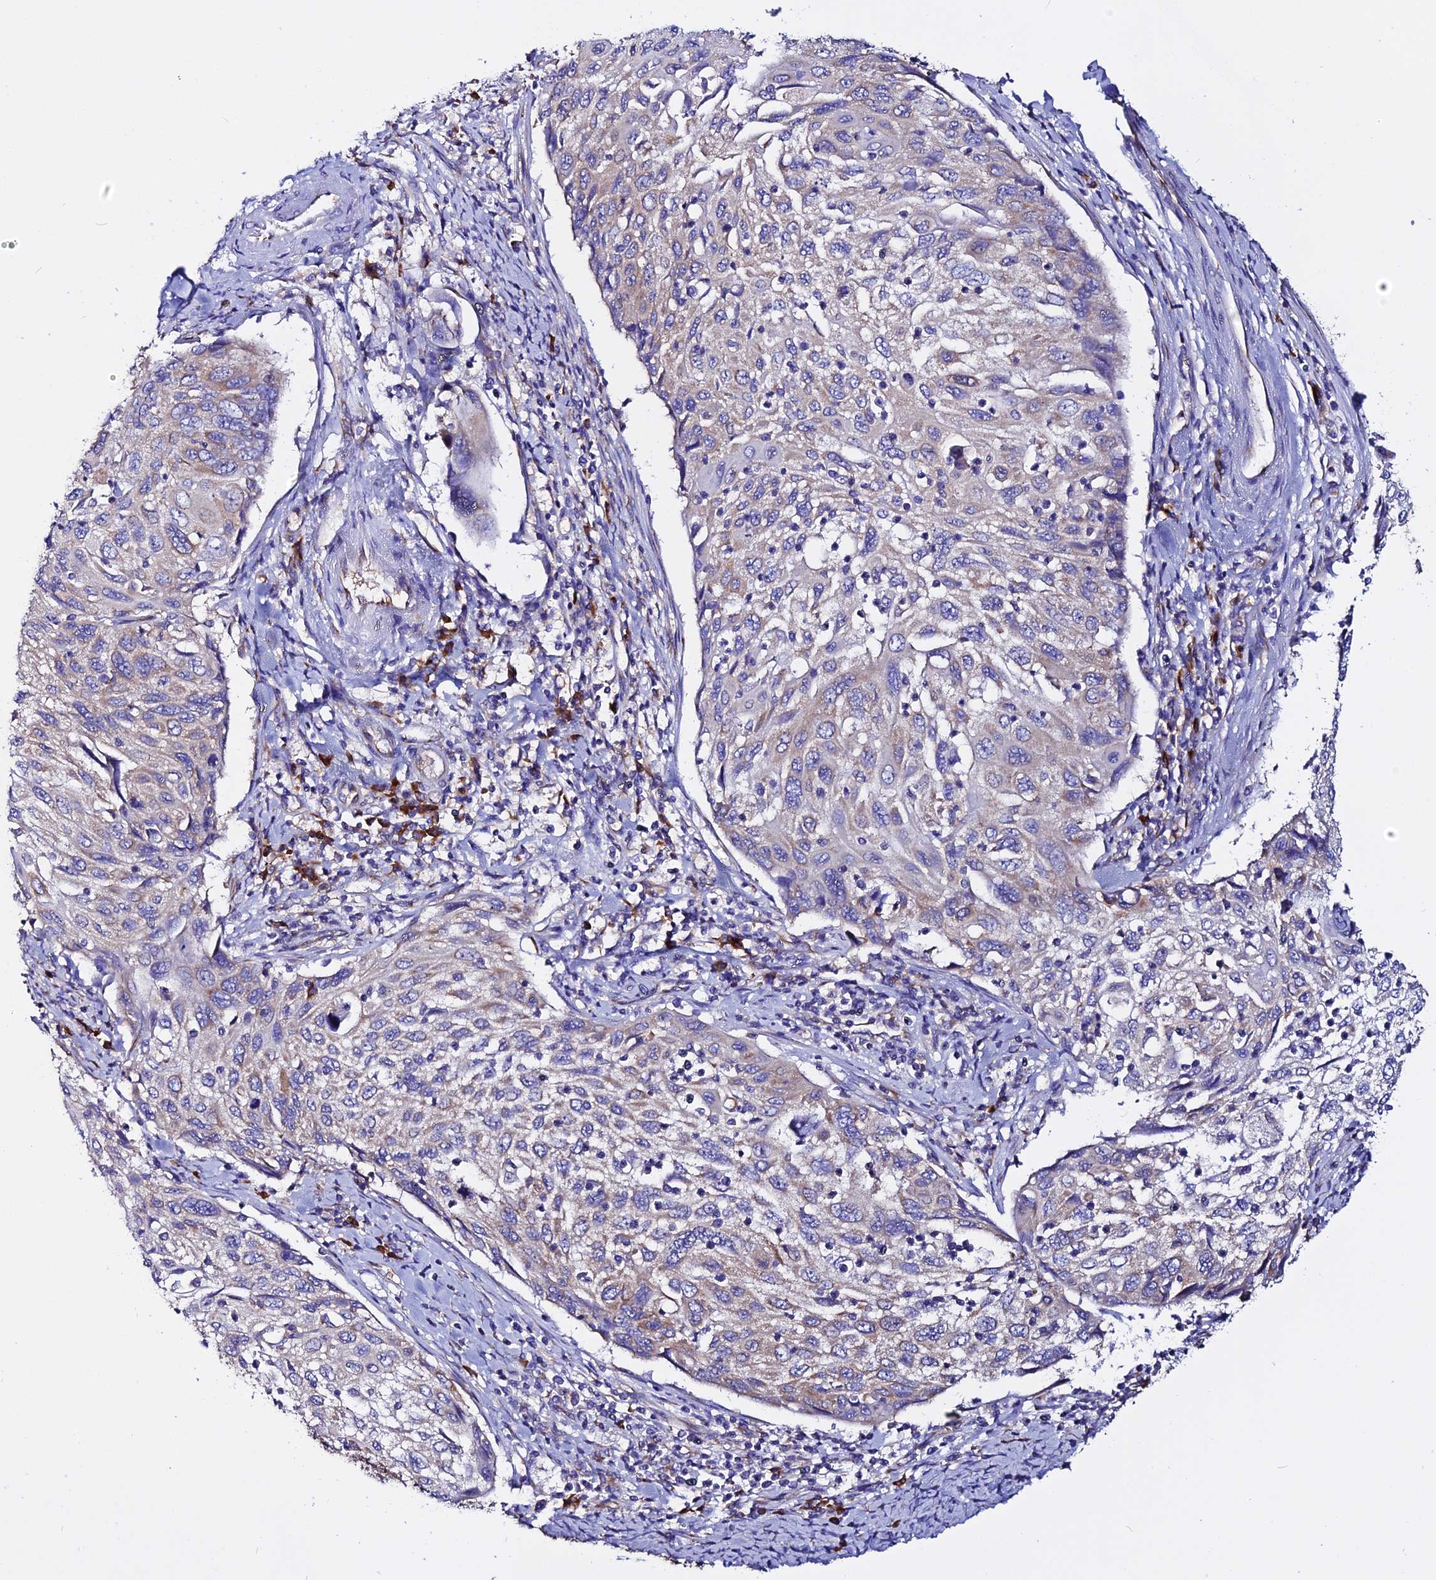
{"staining": {"intensity": "weak", "quantity": "25%-75%", "location": "cytoplasmic/membranous"}, "tissue": "cervical cancer", "cell_type": "Tumor cells", "image_type": "cancer", "snomed": [{"axis": "morphology", "description": "Squamous cell carcinoma, NOS"}, {"axis": "topography", "description": "Cervix"}], "caption": "Tumor cells reveal weak cytoplasmic/membranous expression in about 25%-75% of cells in cervical cancer (squamous cell carcinoma).", "gene": "EEF1G", "patient": {"sex": "female", "age": 70}}